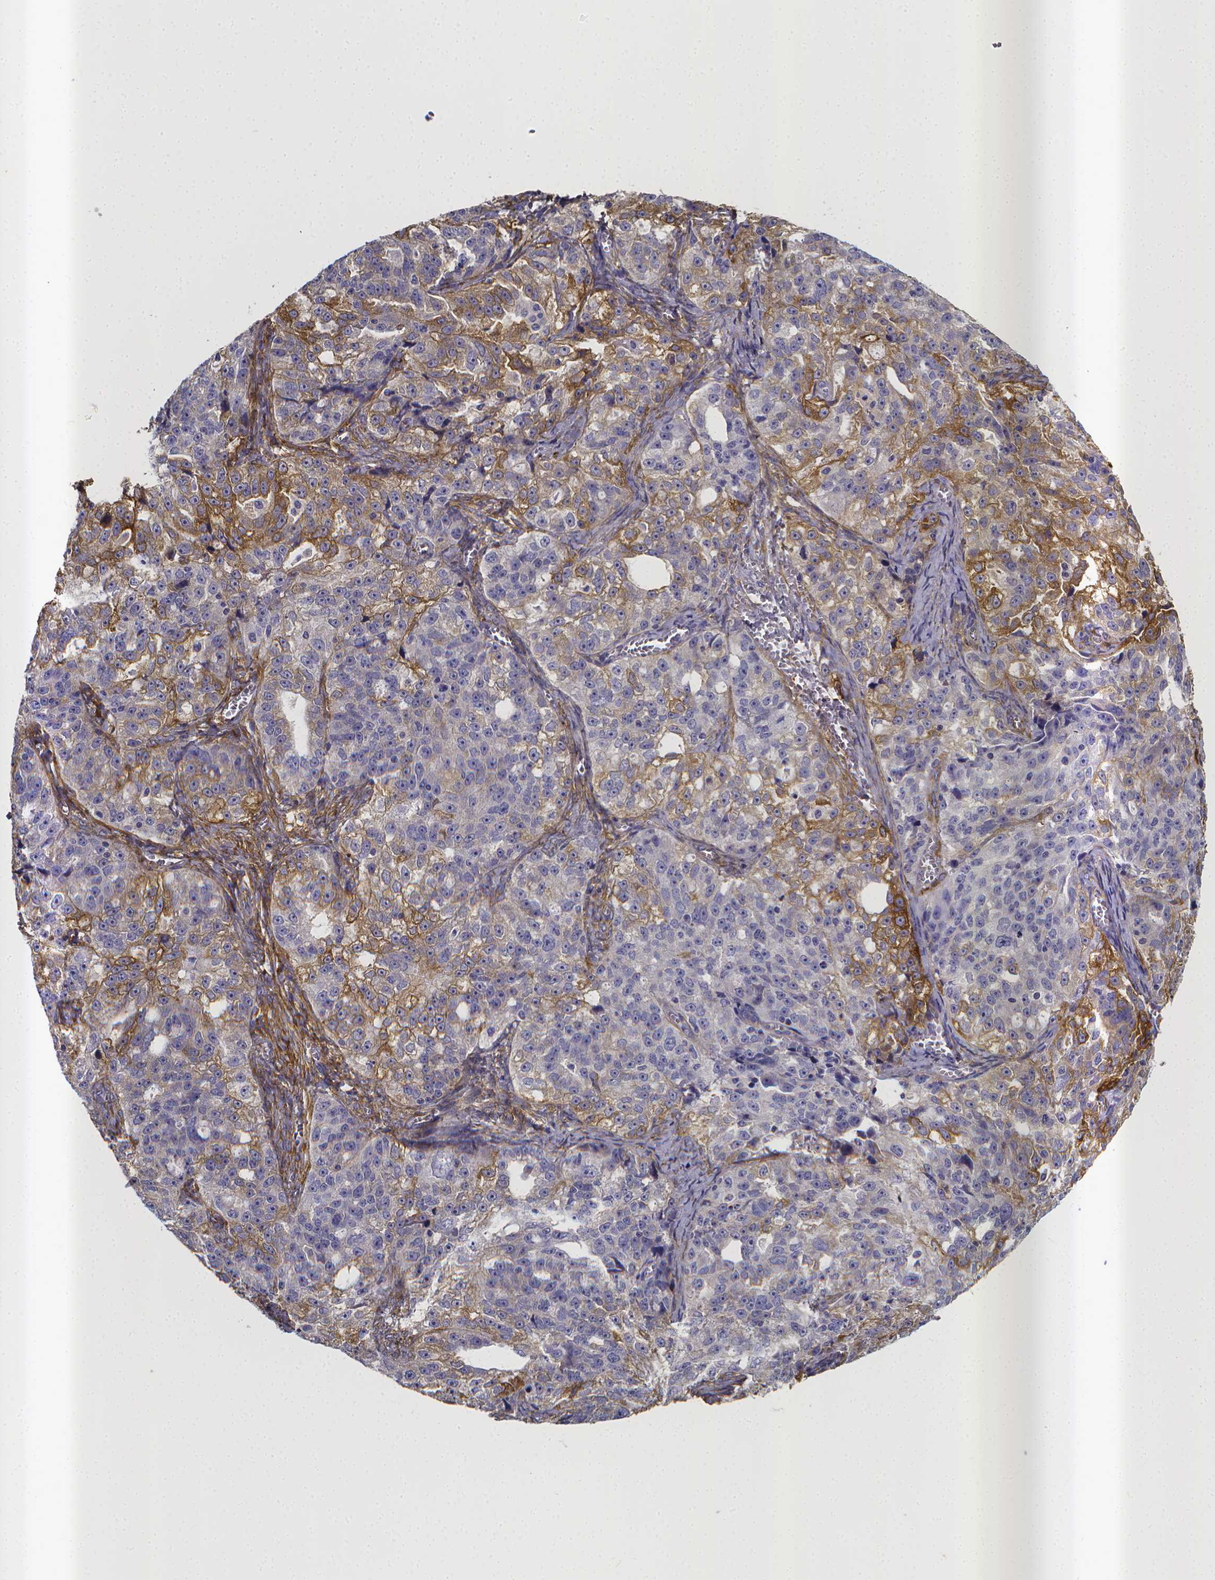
{"staining": {"intensity": "moderate", "quantity": "<25%", "location": "cytoplasmic/membranous"}, "tissue": "ovarian cancer", "cell_type": "Tumor cells", "image_type": "cancer", "snomed": [{"axis": "morphology", "description": "Cystadenocarcinoma, serous, NOS"}, {"axis": "topography", "description": "Ovary"}], "caption": "The image exhibits staining of serous cystadenocarcinoma (ovarian), revealing moderate cytoplasmic/membranous protein staining (brown color) within tumor cells.", "gene": "RERG", "patient": {"sex": "female", "age": 51}}